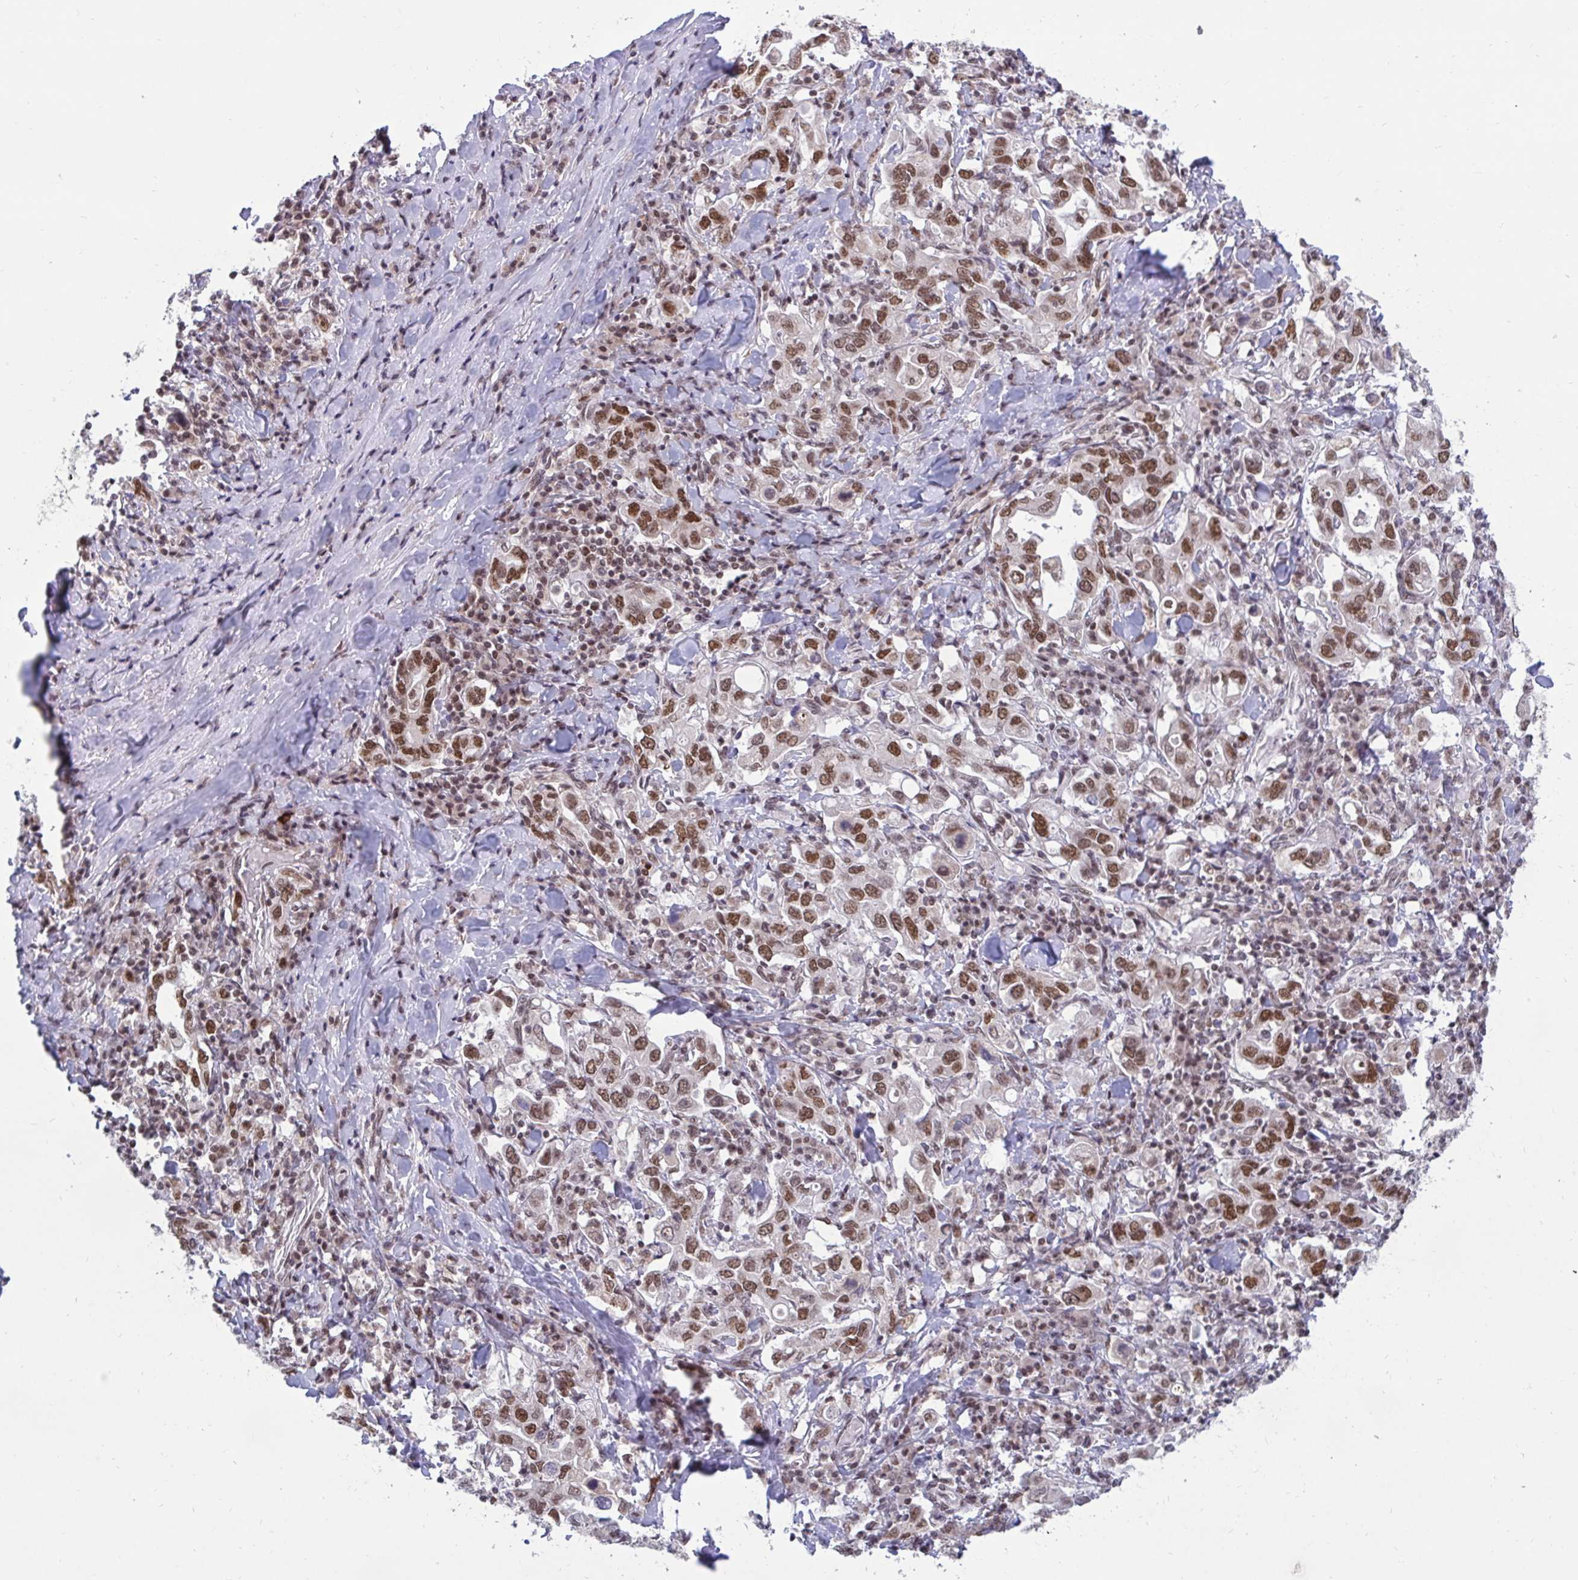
{"staining": {"intensity": "moderate", "quantity": ">75%", "location": "nuclear"}, "tissue": "stomach cancer", "cell_type": "Tumor cells", "image_type": "cancer", "snomed": [{"axis": "morphology", "description": "Adenocarcinoma, NOS"}, {"axis": "topography", "description": "Stomach, upper"}], "caption": "The image reveals immunohistochemical staining of stomach cancer. There is moderate nuclear staining is identified in about >75% of tumor cells.", "gene": "PHF10", "patient": {"sex": "male", "age": 62}}